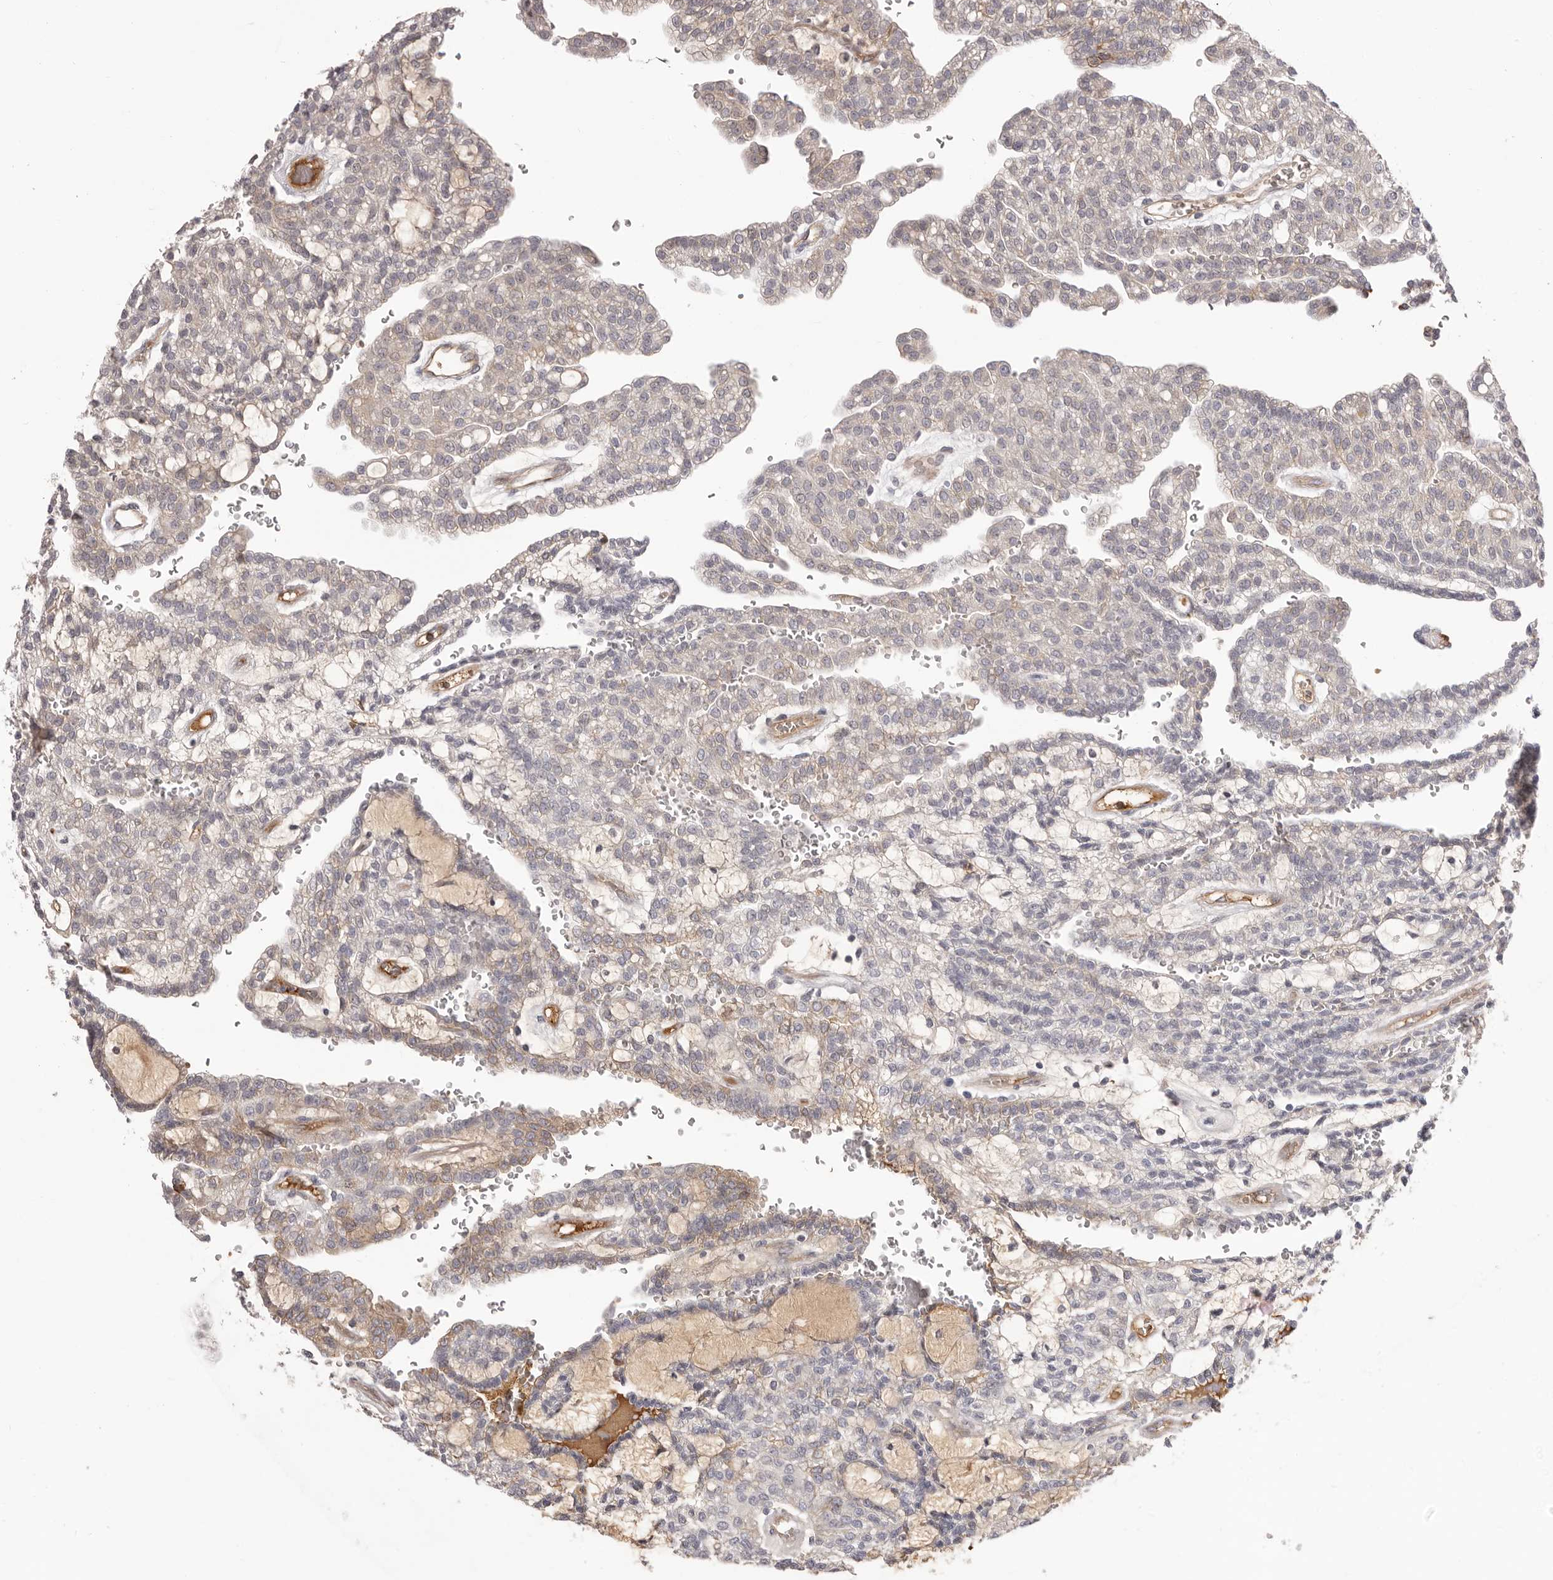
{"staining": {"intensity": "weak", "quantity": "<25%", "location": "cytoplasmic/membranous"}, "tissue": "renal cancer", "cell_type": "Tumor cells", "image_type": "cancer", "snomed": [{"axis": "morphology", "description": "Adenocarcinoma, NOS"}, {"axis": "topography", "description": "Kidney"}], "caption": "This is an immunohistochemistry image of renal cancer. There is no staining in tumor cells.", "gene": "OTUD3", "patient": {"sex": "male", "age": 63}}